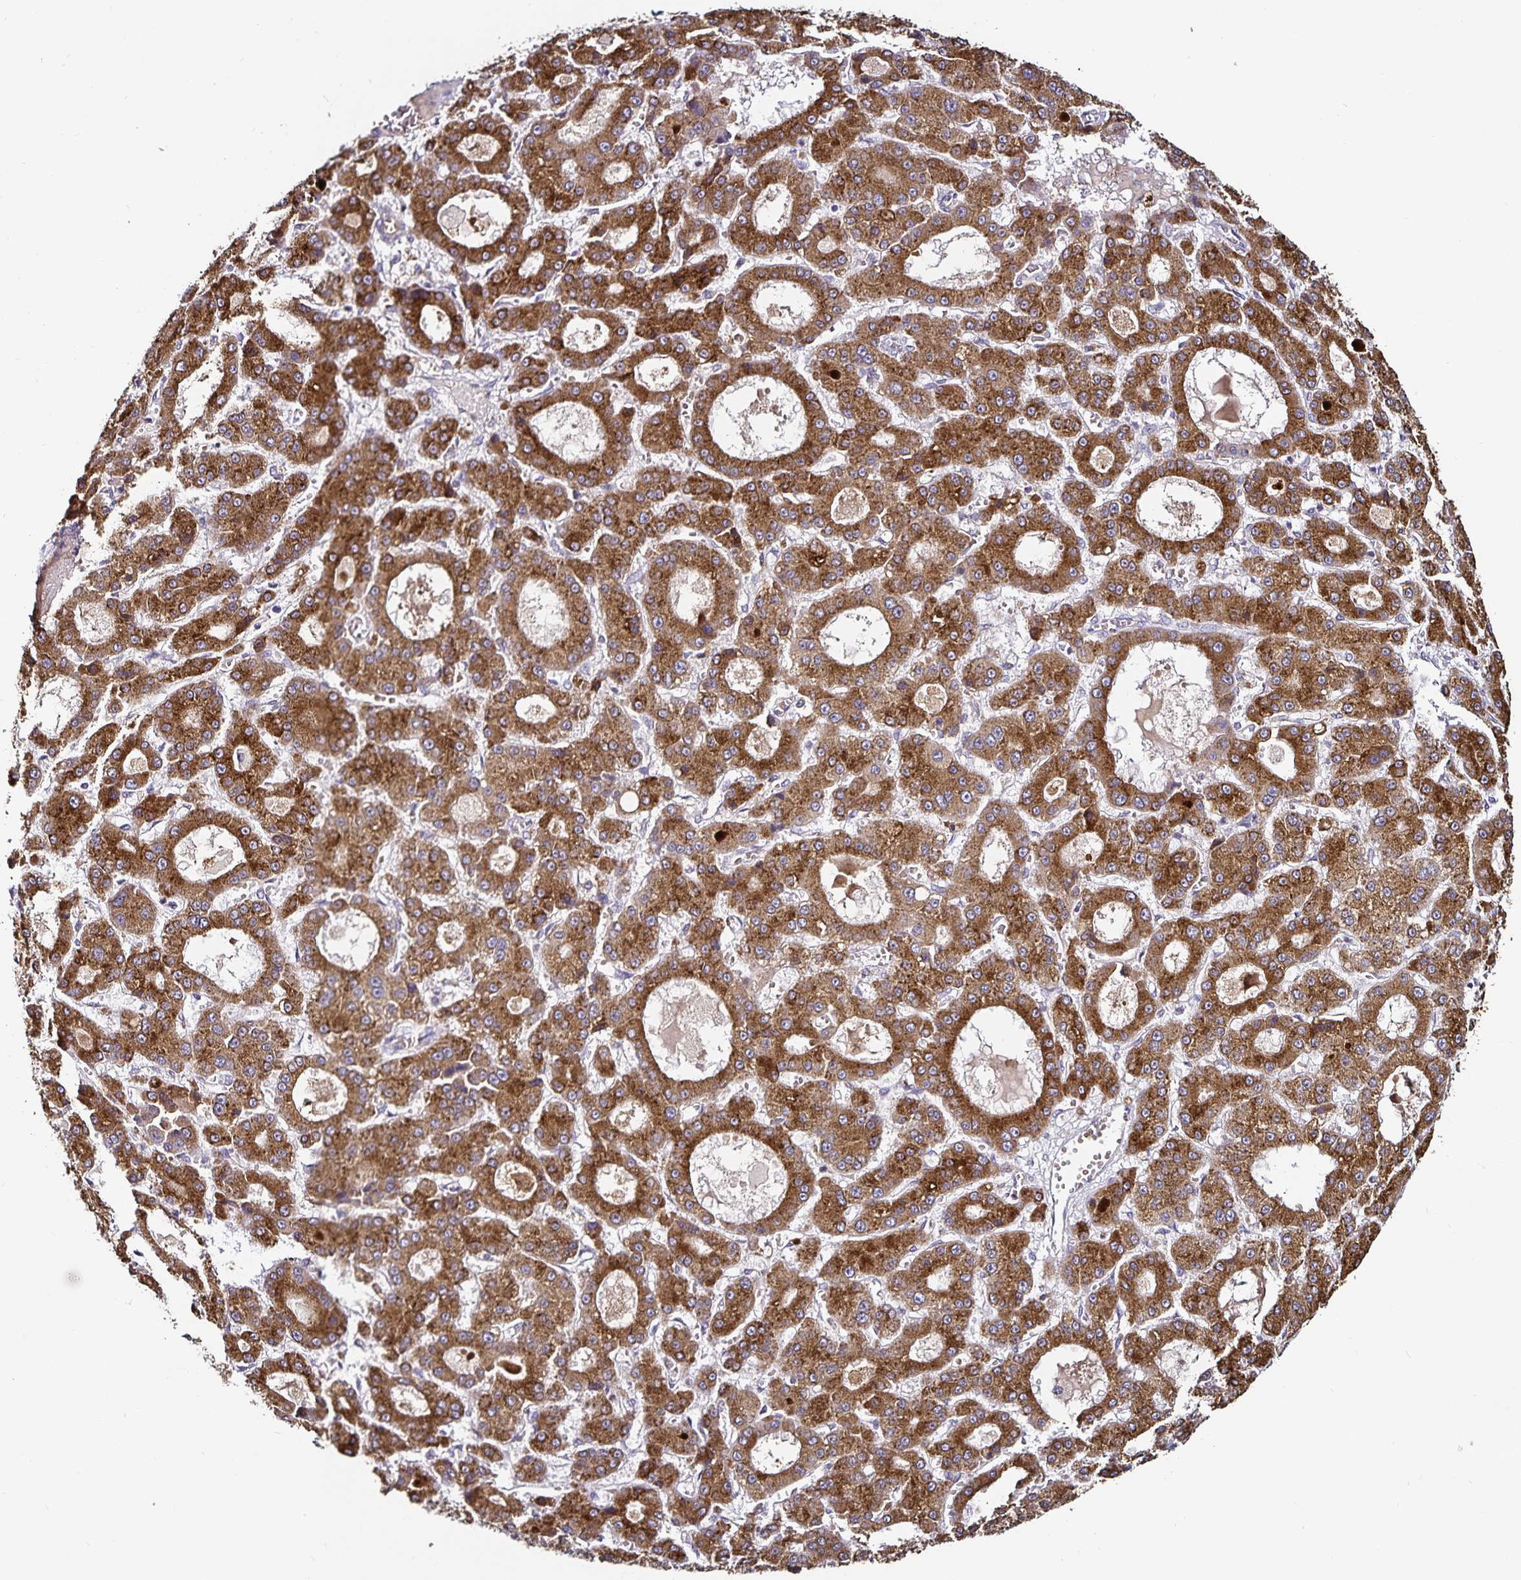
{"staining": {"intensity": "strong", "quantity": ">75%", "location": "cytoplasmic/membranous"}, "tissue": "liver cancer", "cell_type": "Tumor cells", "image_type": "cancer", "snomed": [{"axis": "morphology", "description": "Carcinoma, Hepatocellular, NOS"}, {"axis": "topography", "description": "Liver"}], "caption": "Liver hepatocellular carcinoma stained with a protein marker shows strong staining in tumor cells.", "gene": "ACSL5", "patient": {"sex": "male", "age": 70}}